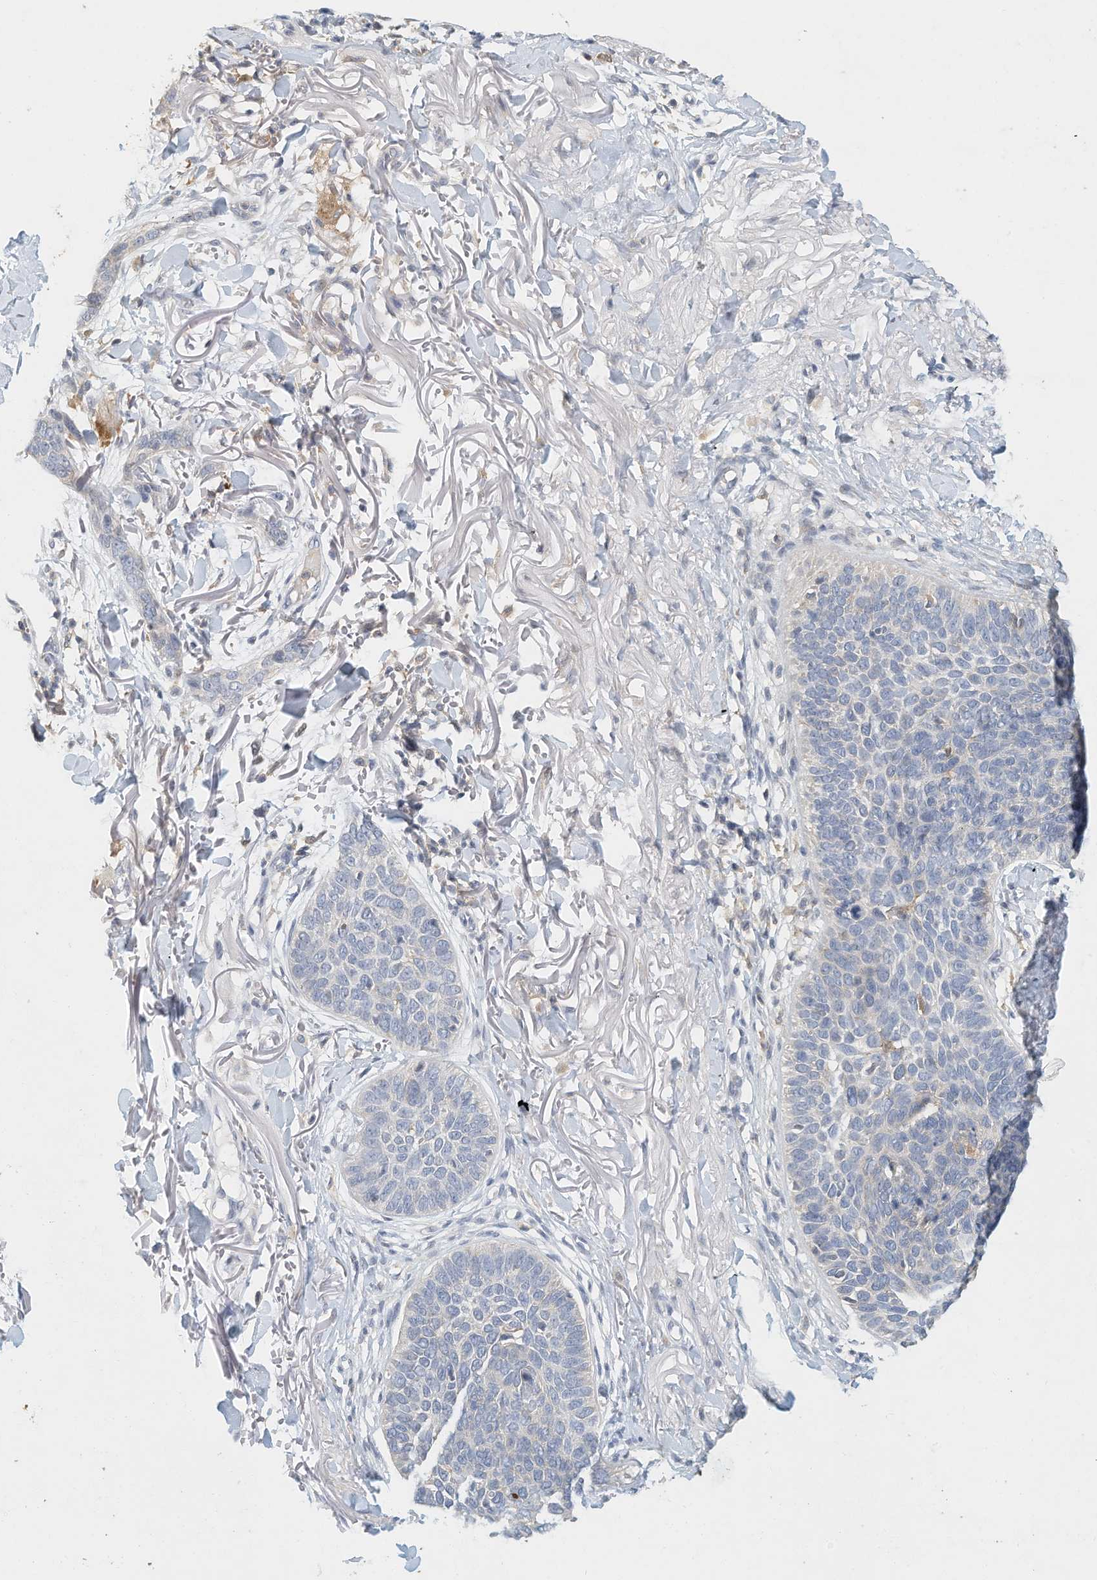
{"staining": {"intensity": "negative", "quantity": "none", "location": "none"}, "tissue": "skin cancer", "cell_type": "Tumor cells", "image_type": "cancer", "snomed": [{"axis": "morphology", "description": "Basal cell carcinoma"}, {"axis": "topography", "description": "Skin"}], "caption": "An immunohistochemistry image of skin cancer (basal cell carcinoma) is shown. There is no staining in tumor cells of skin cancer (basal cell carcinoma).", "gene": "MICAL1", "patient": {"sex": "male", "age": 85}}